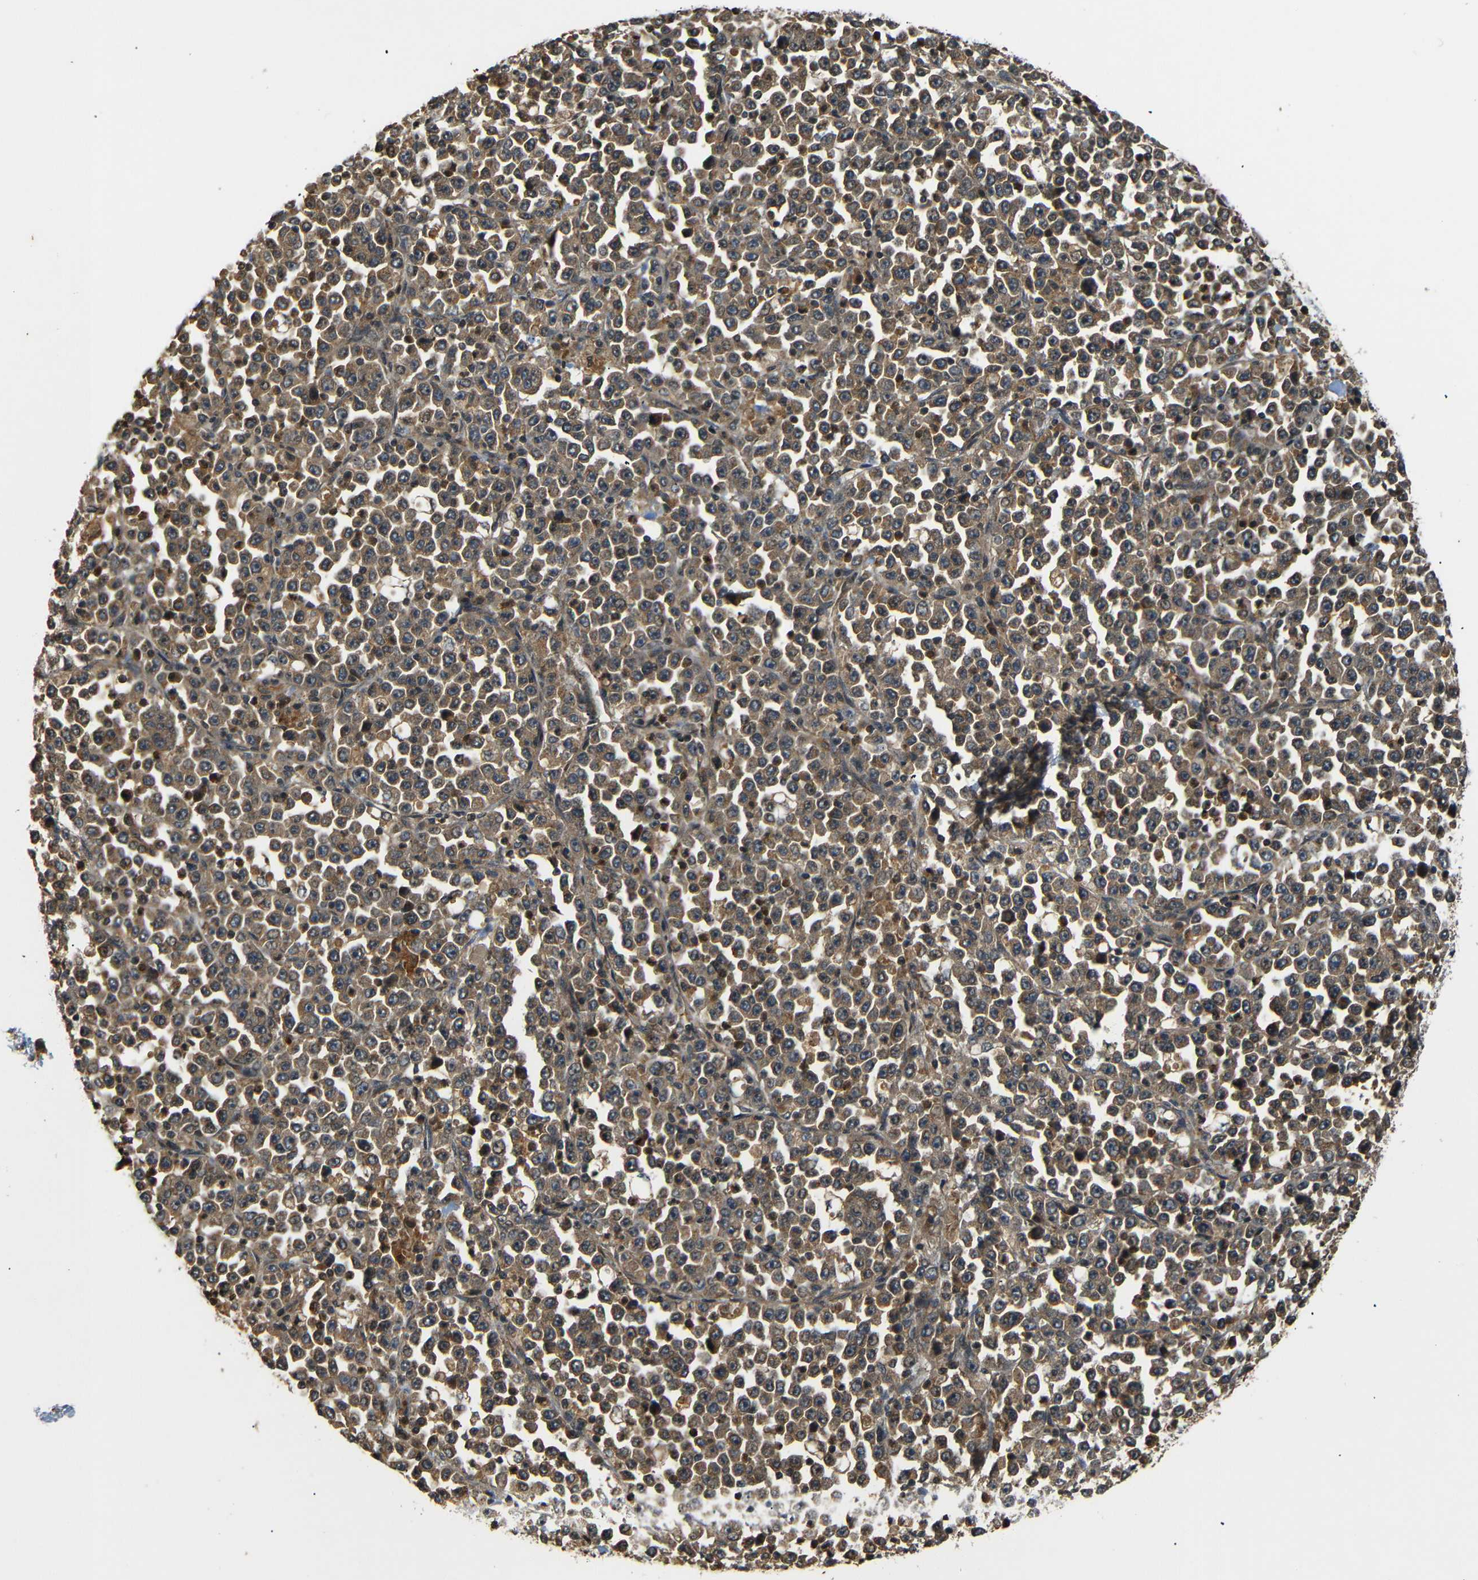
{"staining": {"intensity": "moderate", "quantity": ">75%", "location": "cytoplasmic/membranous"}, "tissue": "stomach cancer", "cell_type": "Tumor cells", "image_type": "cancer", "snomed": [{"axis": "morphology", "description": "Normal tissue, NOS"}, {"axis": "morphology", "description": "Adenocarcinoma, NOS"}, {"axis": "topography", "description": "Stomach, upper"}, {"axis": "topography", "description": "Stomach"}], "caption": "IHC (DAB) staining of human adenocarcinoma (stomach) exhibits moderate cytoplasmic/membranous protein staining in approximately >75% of tumor cells. (Stains: DAB in brown, nuclei in blue, Microscopy: brightfield microscopy at high magnification).", "gene": "TANK", "patient": {"sex": "male", "age": 59}}